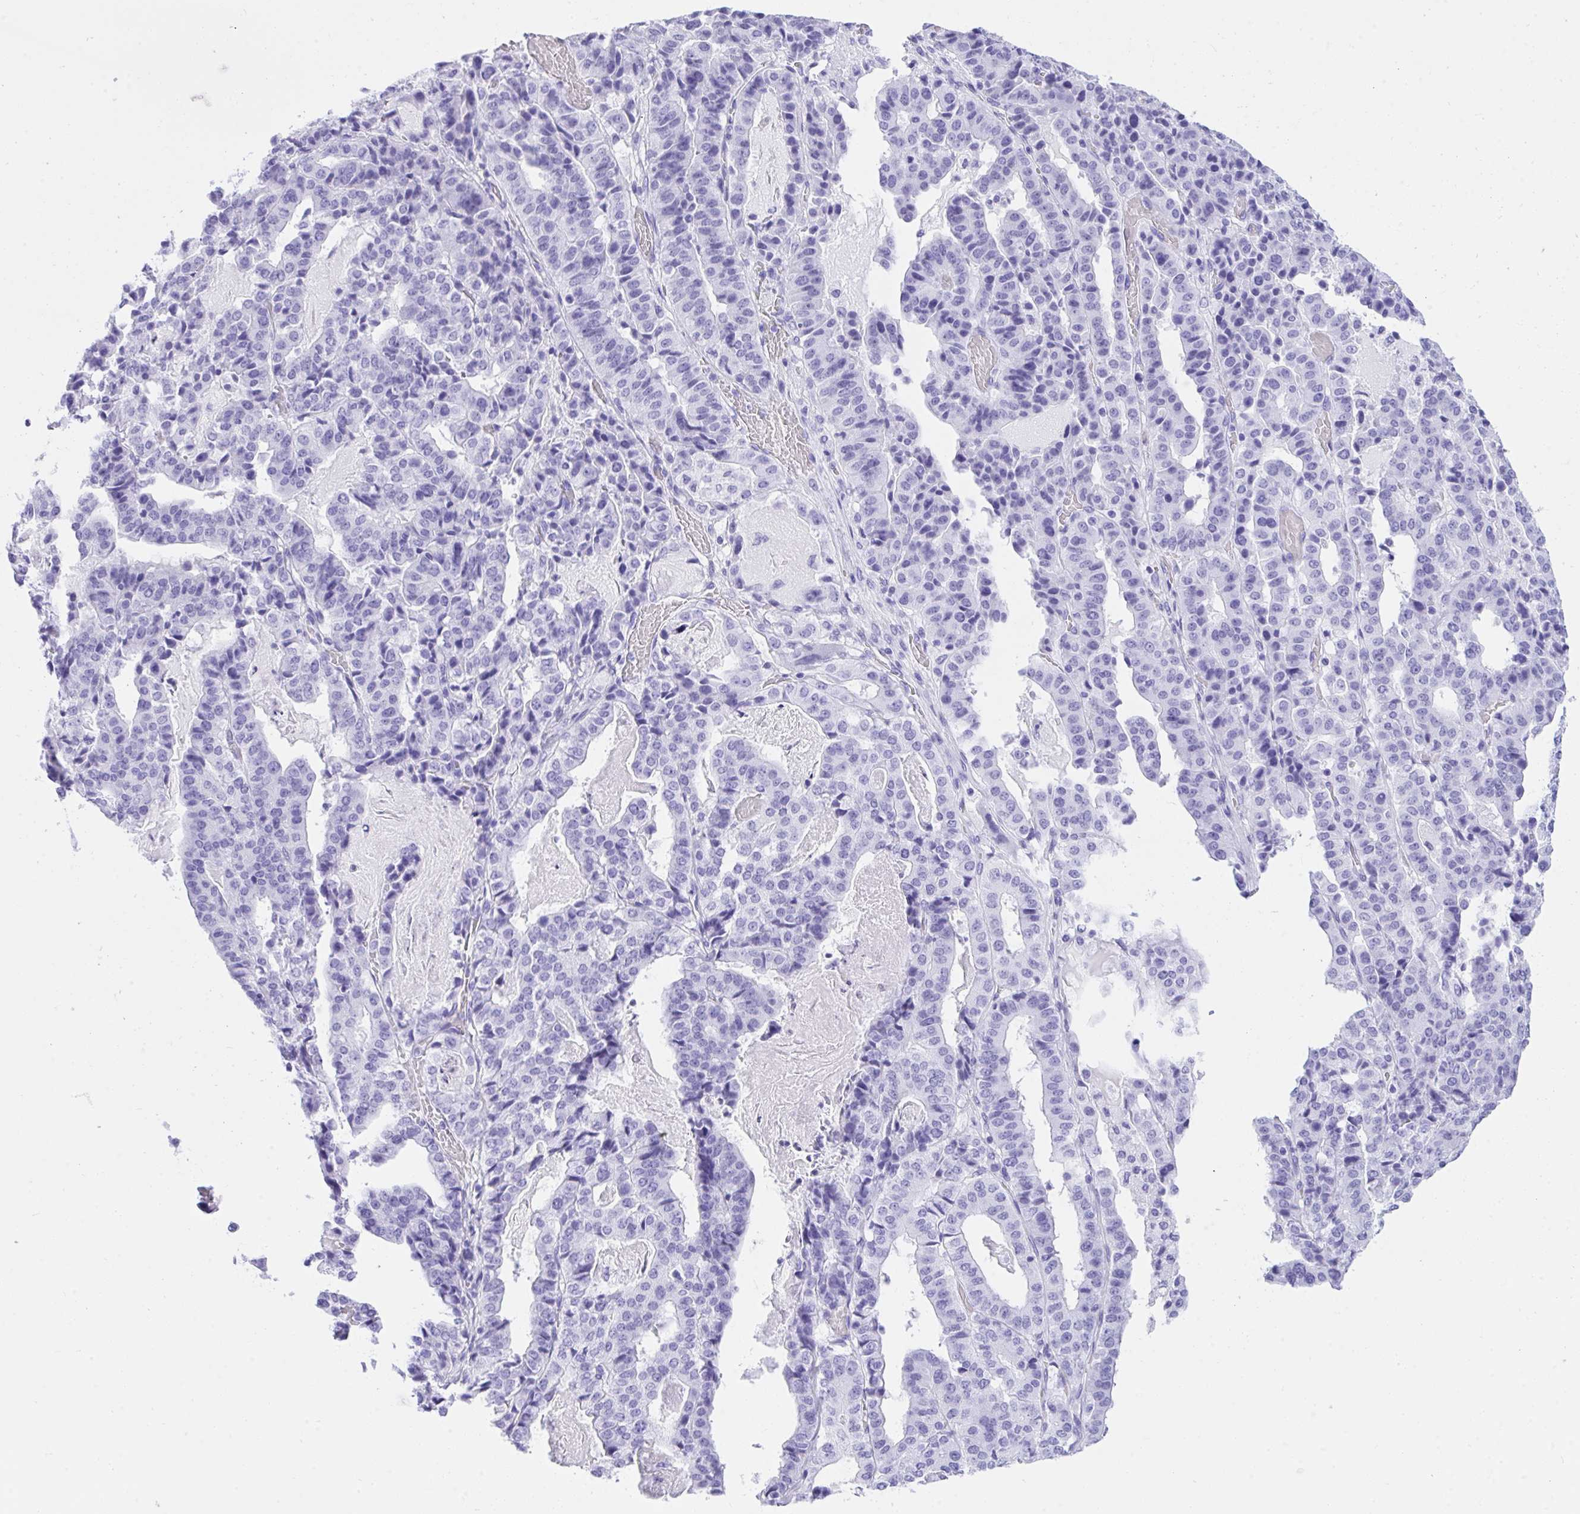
{"staining": {"intensity": "negative", "quantity": "none", "location": "none"}, "tissue": "stomach cancer", "cell_type": "Tumor cells", "image_type": "cancer", "snomed": [{"axis": "morphology", "description": "Adenocarcinoma, NOS"}, {"axis": "topography", "description": "Stomach"}], "caption": "Micrograph shows no significant protein positivity in tumor cells of adenocarcinoma (stomach). (DAB (3,3'-diaminobenzidine) immunohistochemistry, high magnification).", "gene": "TLN2", "patient": {"sex": "male", "age": 48}}